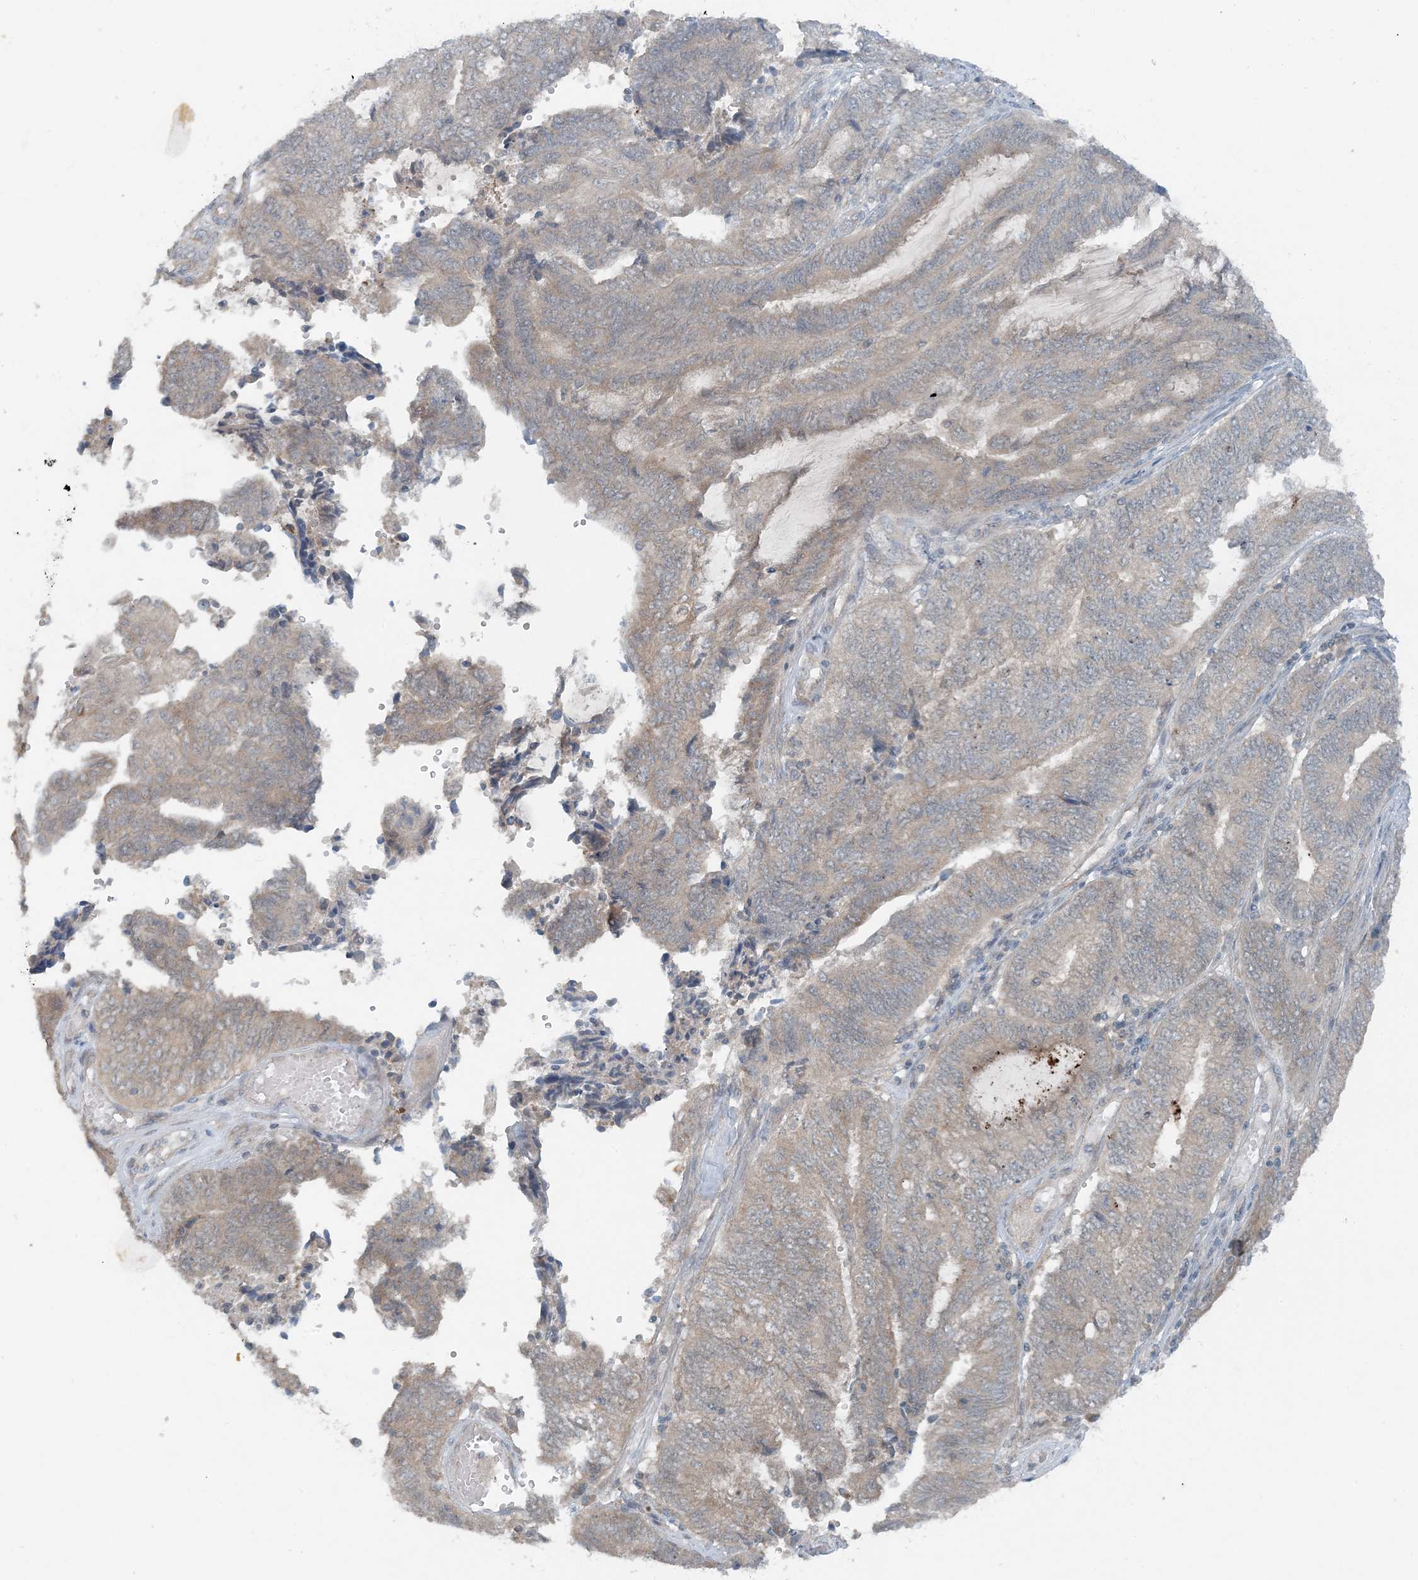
{"staining": {"intensity": "weak", "quantity": "<25%", "location": "cytoplasmic/membranous"}, "tissue": "endometrial cancer", "cell_type": "Tumor cells", "image_type": "cancer", "snomed": [{"axis": "morphology", "description": "Adenocarcinoma, NOS"}, {"axis": "topography", "description": "Uterus"}, {"axis": "topography", "description": "Endometrium"}], "caption": "High magnification brightfield microscopy of endometrial cancer (adenocarcinoma) stained with DAB (brown) and counterstained with hematoxylin (blue): tumor cells show no significant staining. Nuclei are stained in blue.", "gene": "MITD1", "patient": {"sex": "female", "age": 70}}